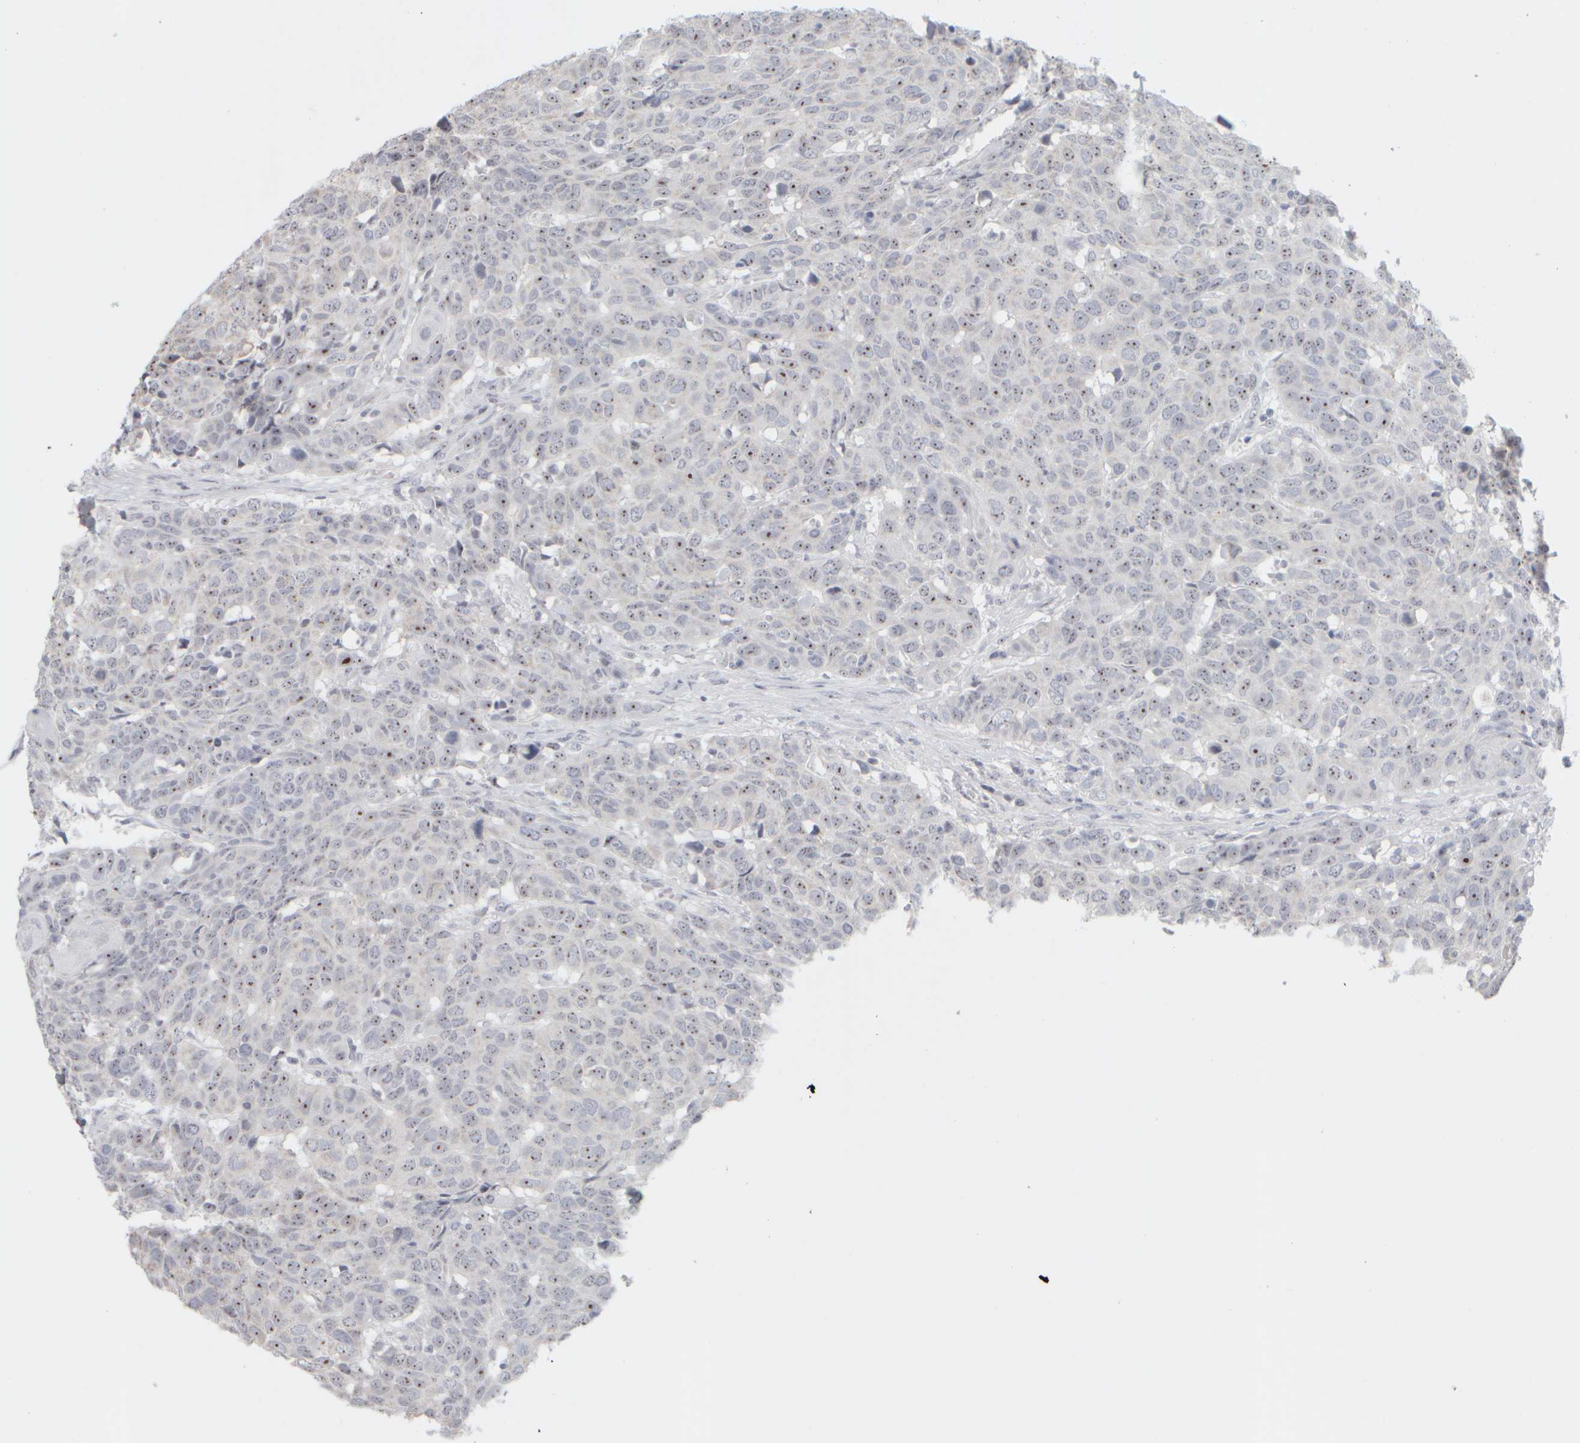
{"staining": {"intensity": "moderate", "quantity": ">75%", "location": "nuclear"}, "tissue": "head and neck cancer", "cell_type": "Tumor cells", "image_type": "cancer", "snomed": [{"axis": "morphology", "description": "Squamous cell carcinoma, NOS"}, {"axis": "topography", "description": "Head-Neck"}], "caption": "Brown immunohistochemical staining in human squamous cell carcinoma (head and neck) exhibits moderate nuclear positivity in about >75% of tumor cells.", "gene": "DCXR", "patient": {"sex": "male", "age": 66}}